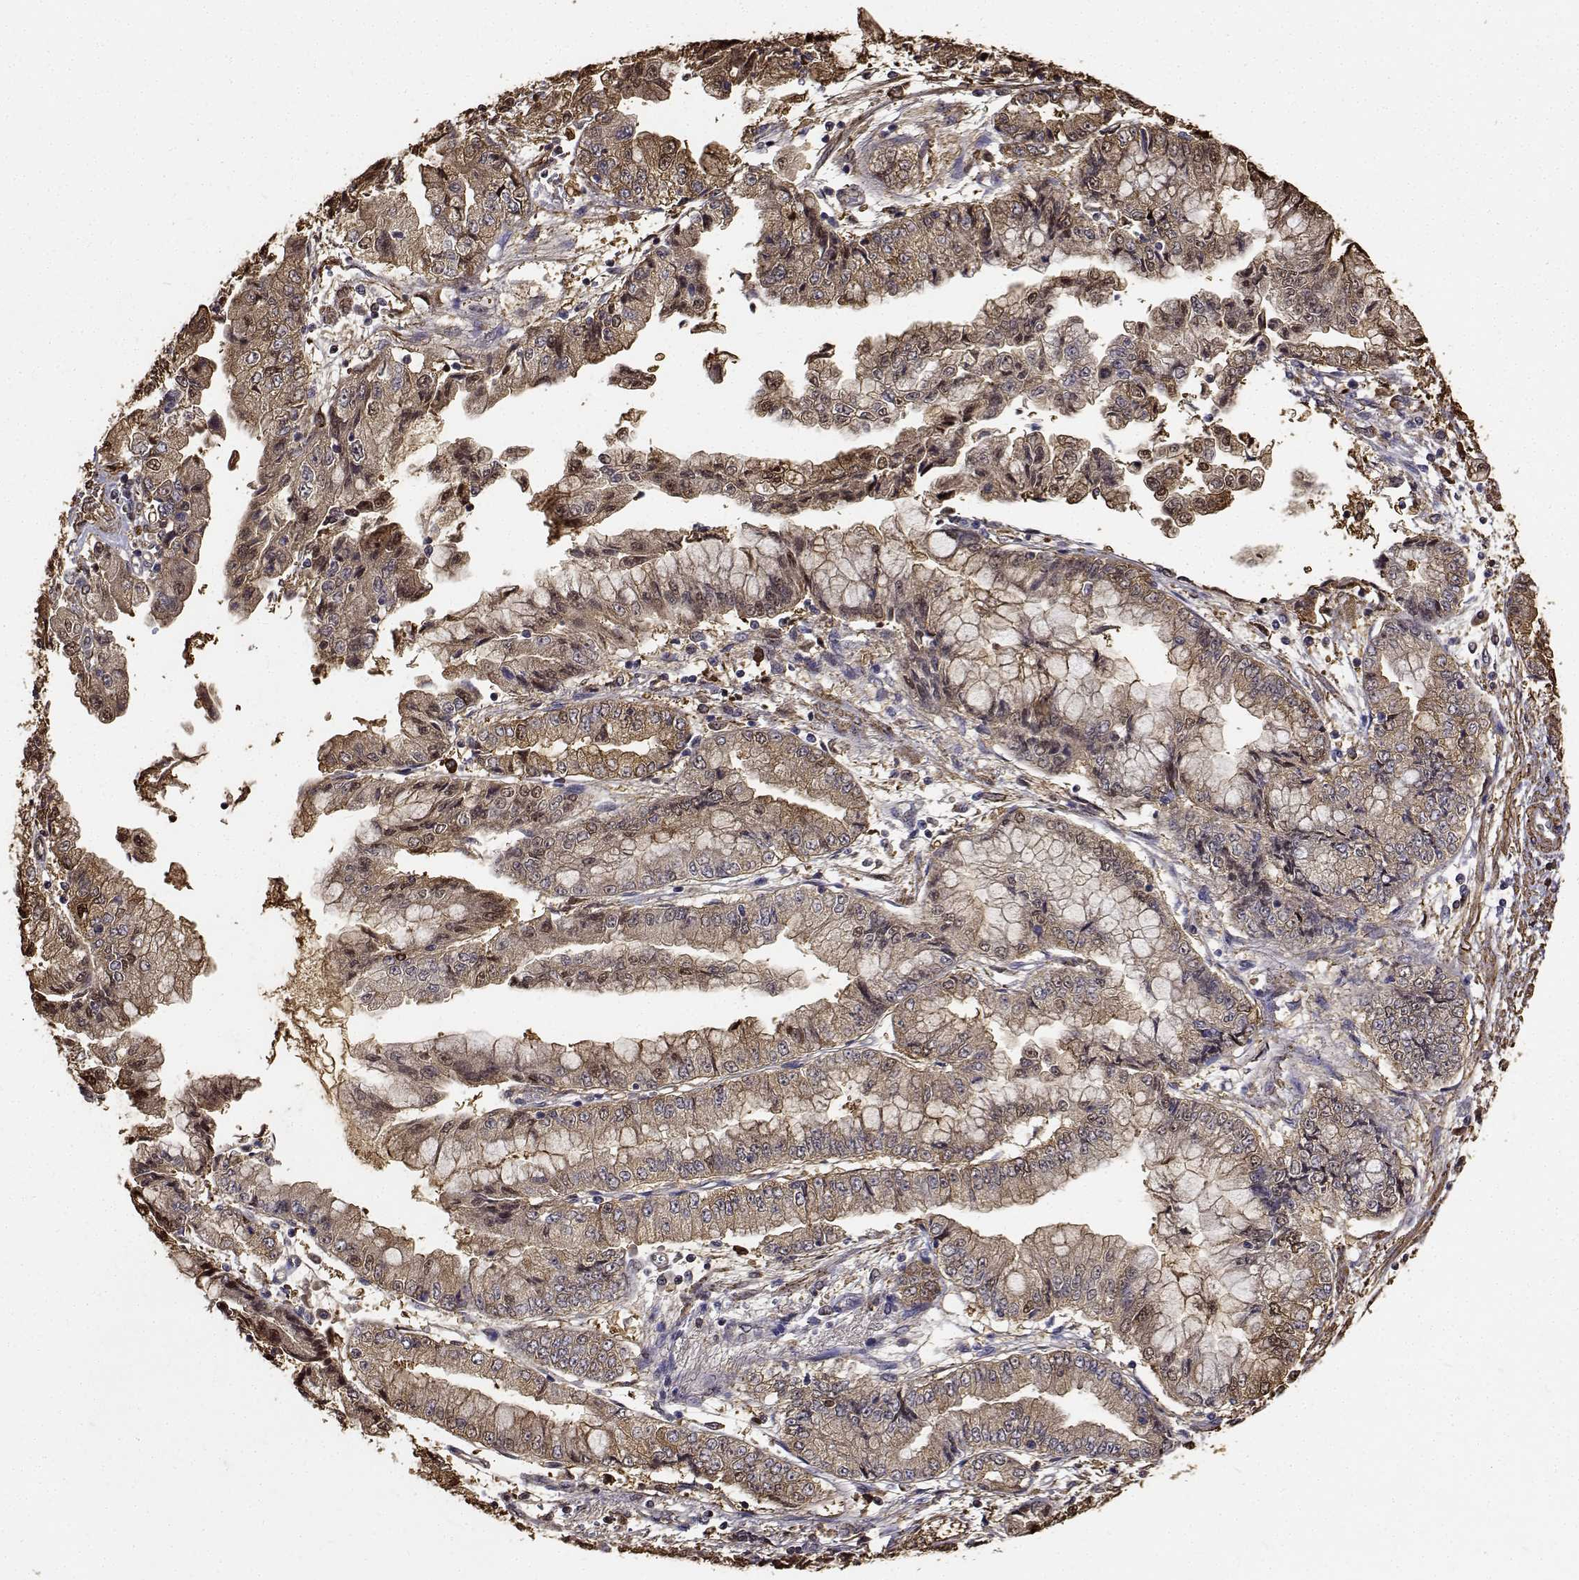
{"staining": {"intensity": "moderate", "quantity": ">75%", "location": "cytoplasmic/membranous"}, "tissue": "stomach cancer", "cell_type": "Tumor cells", "image_type": "cancer", "snomed": [{"axis": "morphology", "description": "Adenocarcinoma, NOS"}, {"axis": "topography", "description": "Stomach, upper"}], "caption": "There is medium levels of moderate cytoplasmic/membranous expression in tumor cells of stomach cancer (adenocarcinoma), as demonstrated by immunohistochemical staining (brown color).", "gene": "PCID2", "patient": {"sex": "female", "age": 74}}